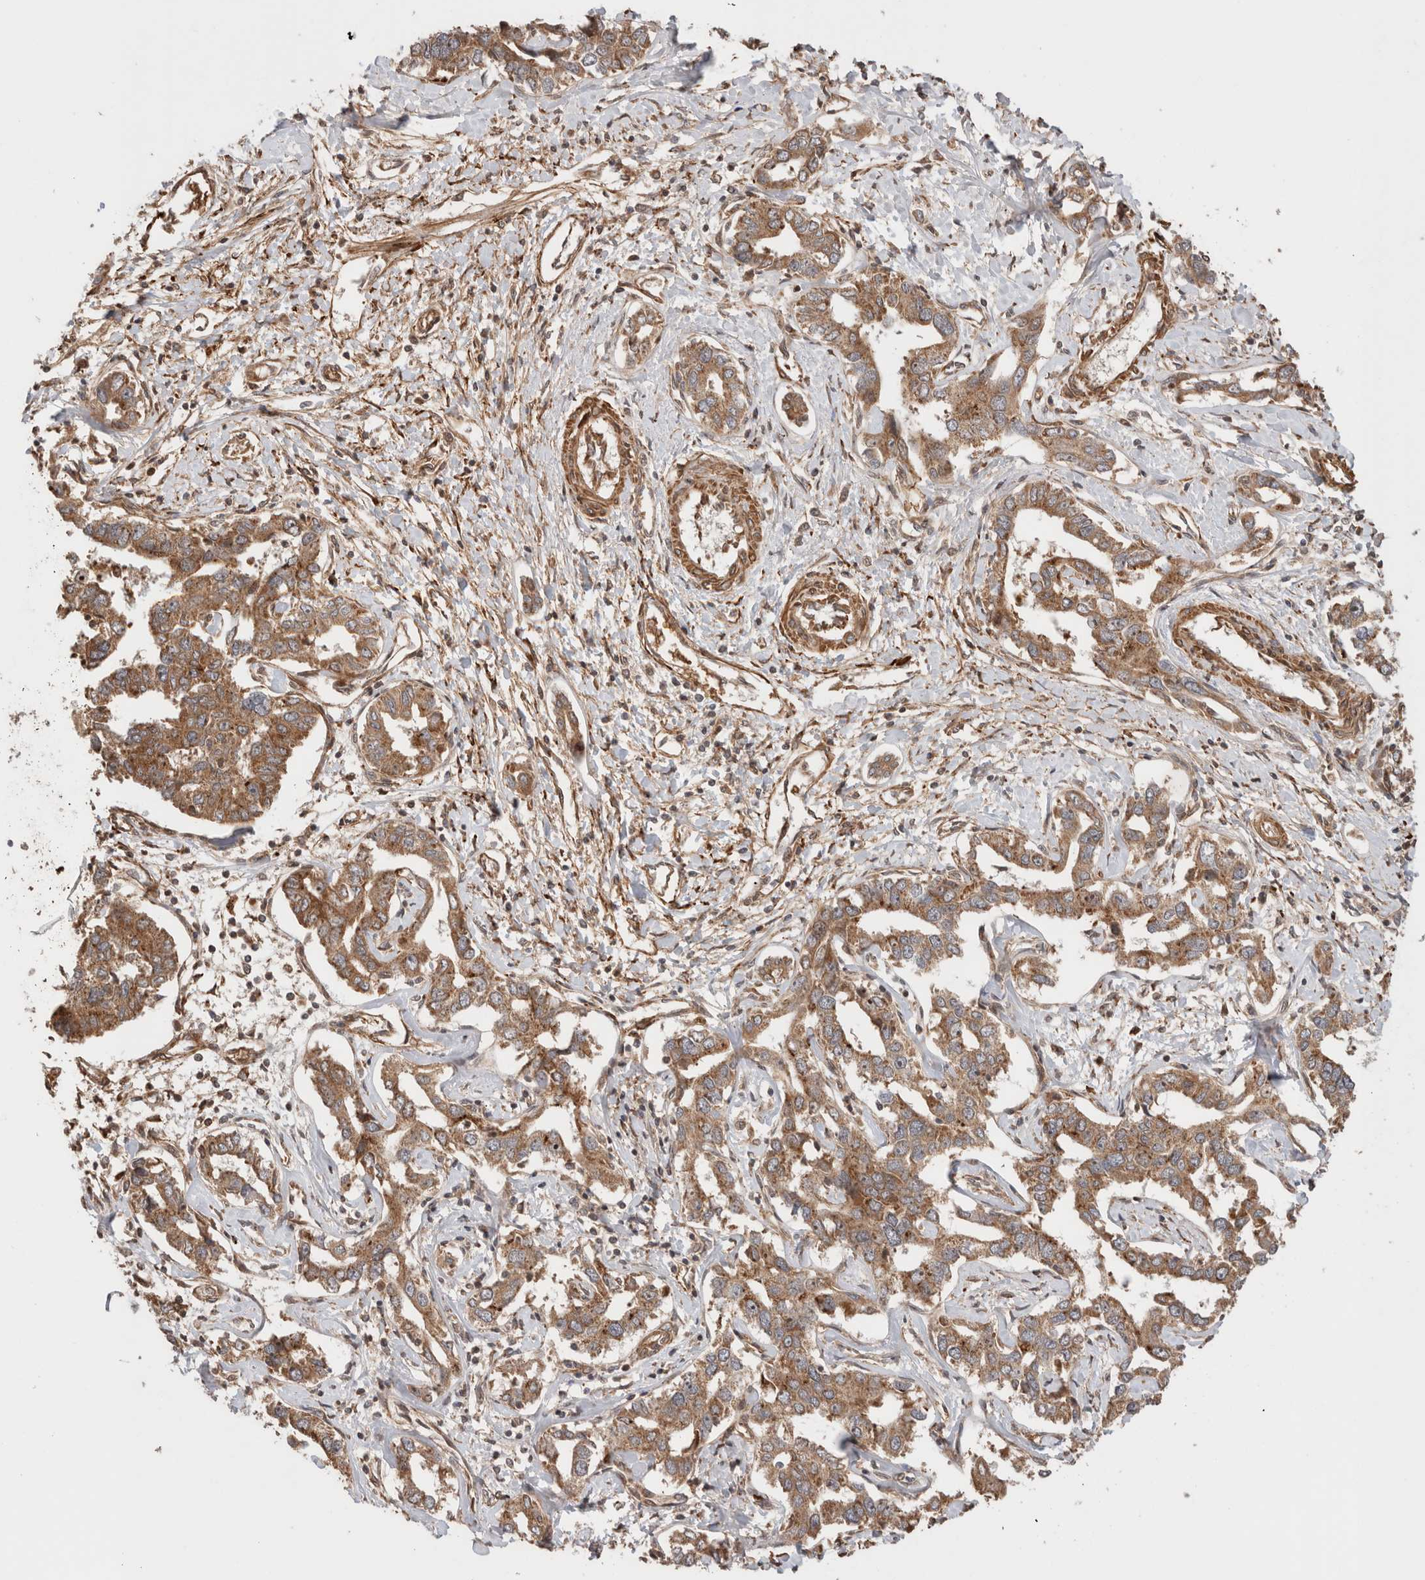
{"staining": {"intensity": "moderate", "quantity": ">75%", "location": "cytoplasmic/membranous"}, "tissue": "liver cancer", "cell_type": "Tumor cells", "image_type": "cancer", "snomed": [{"axis": "morphology", "description": "Cholangiocarcinoma"}, {"axis": "topography", "description": "Liver"}], "caption": "The photomicrograph shows staining of liver cancer (cholangiocarcinoma), revealing moderate cytoplasmic/membranous protein staining (brown color) within tumor cells.", "gene": "ZNF649", "patient": {"sex": "male", "age": 59}}